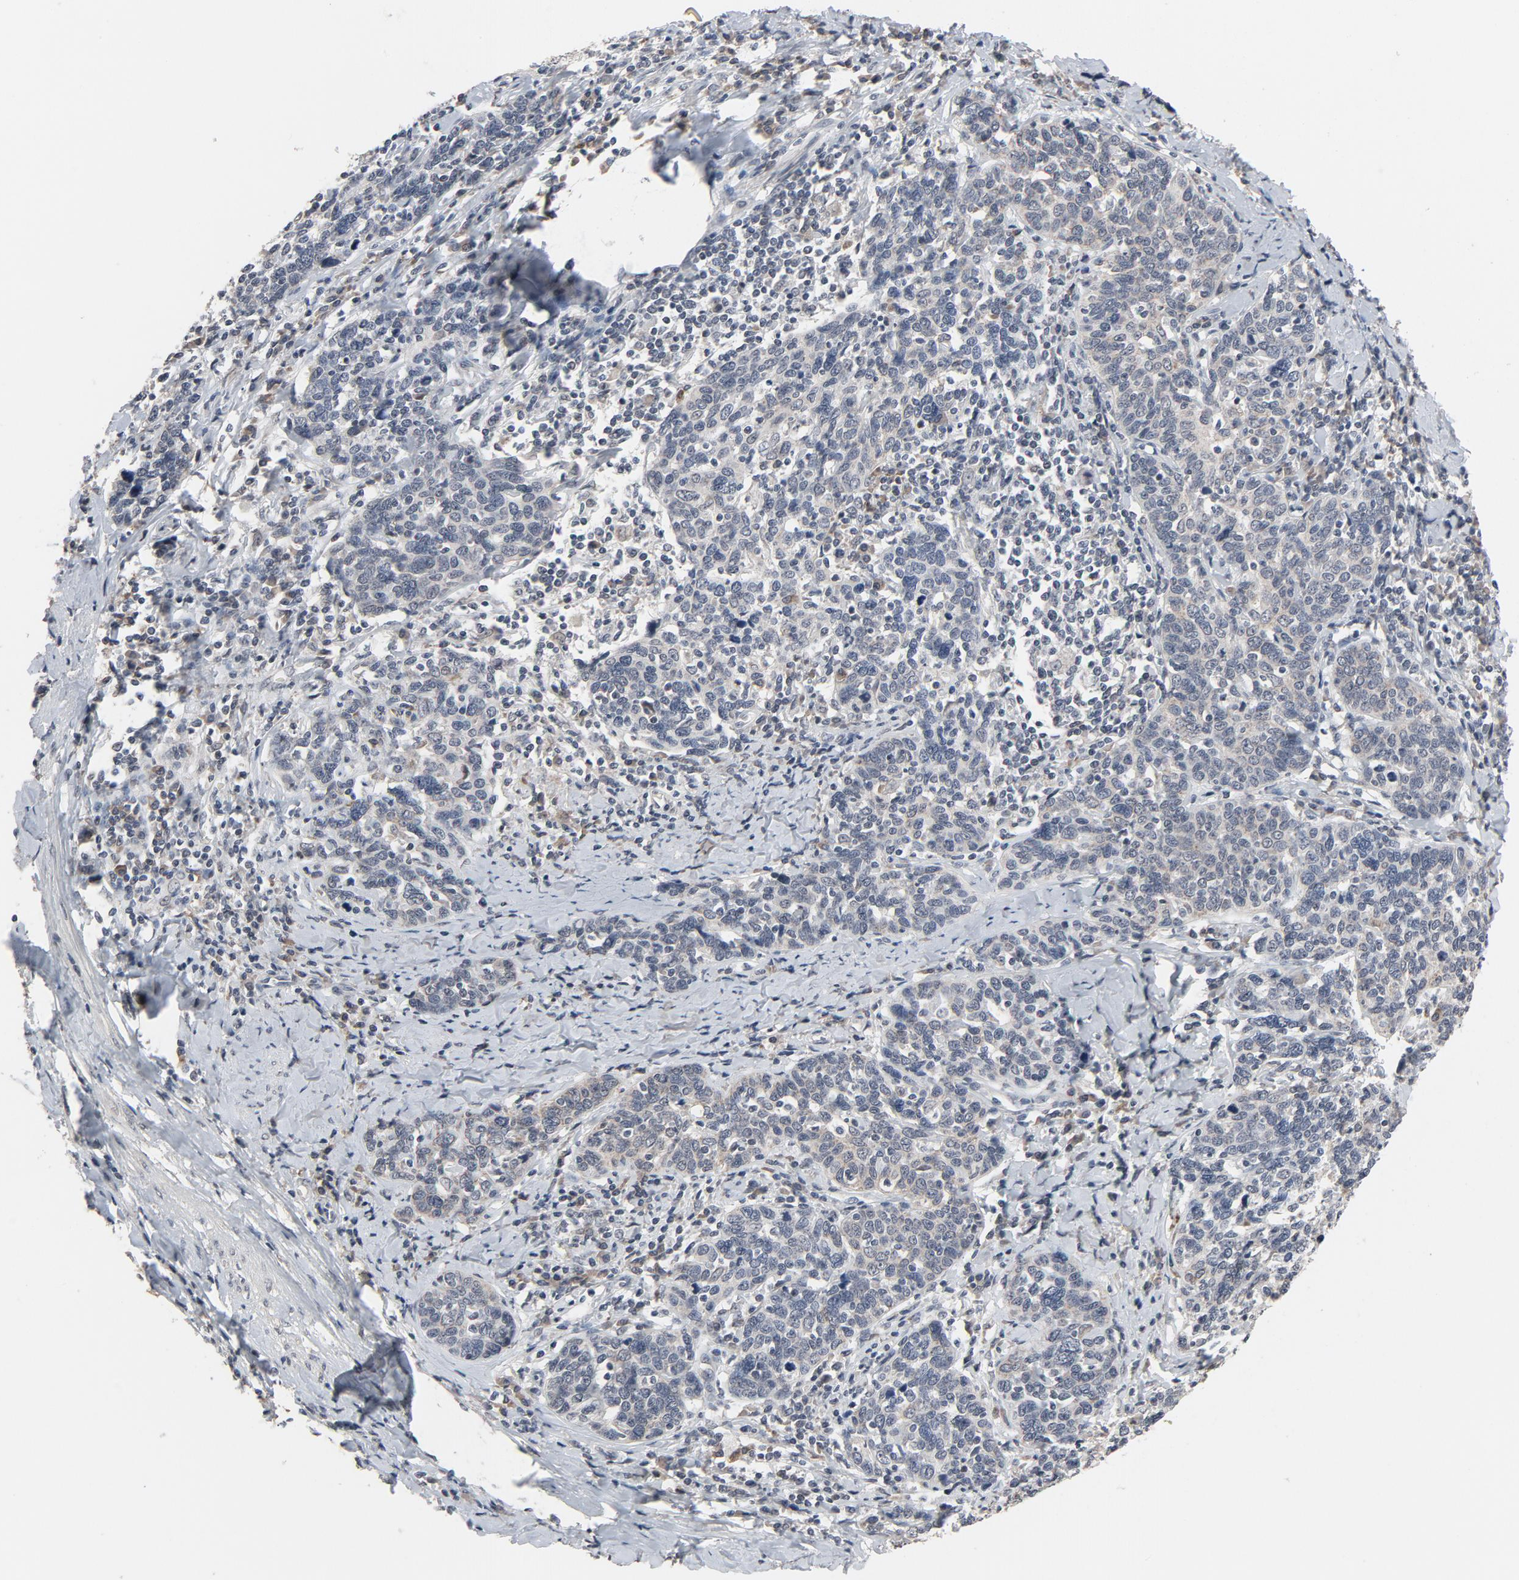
{"staining": {"intensity": "negative", "quantity": "none", "location": "none"}, "tissue": "cervical cancer", "cell_type": "Tumor cells", "image_type": "cancer", "snomed": [{"axis": "morphology", "description": "Squamous cell carcinoma, NOS"}, {"axis": "topography", "description": "Cervix"}], "caption": "The micrograph exhibits no staining of tumor cells in cervical cancer.", "gene": "MT3", "patient": {"sex": "female", "age": 41}}